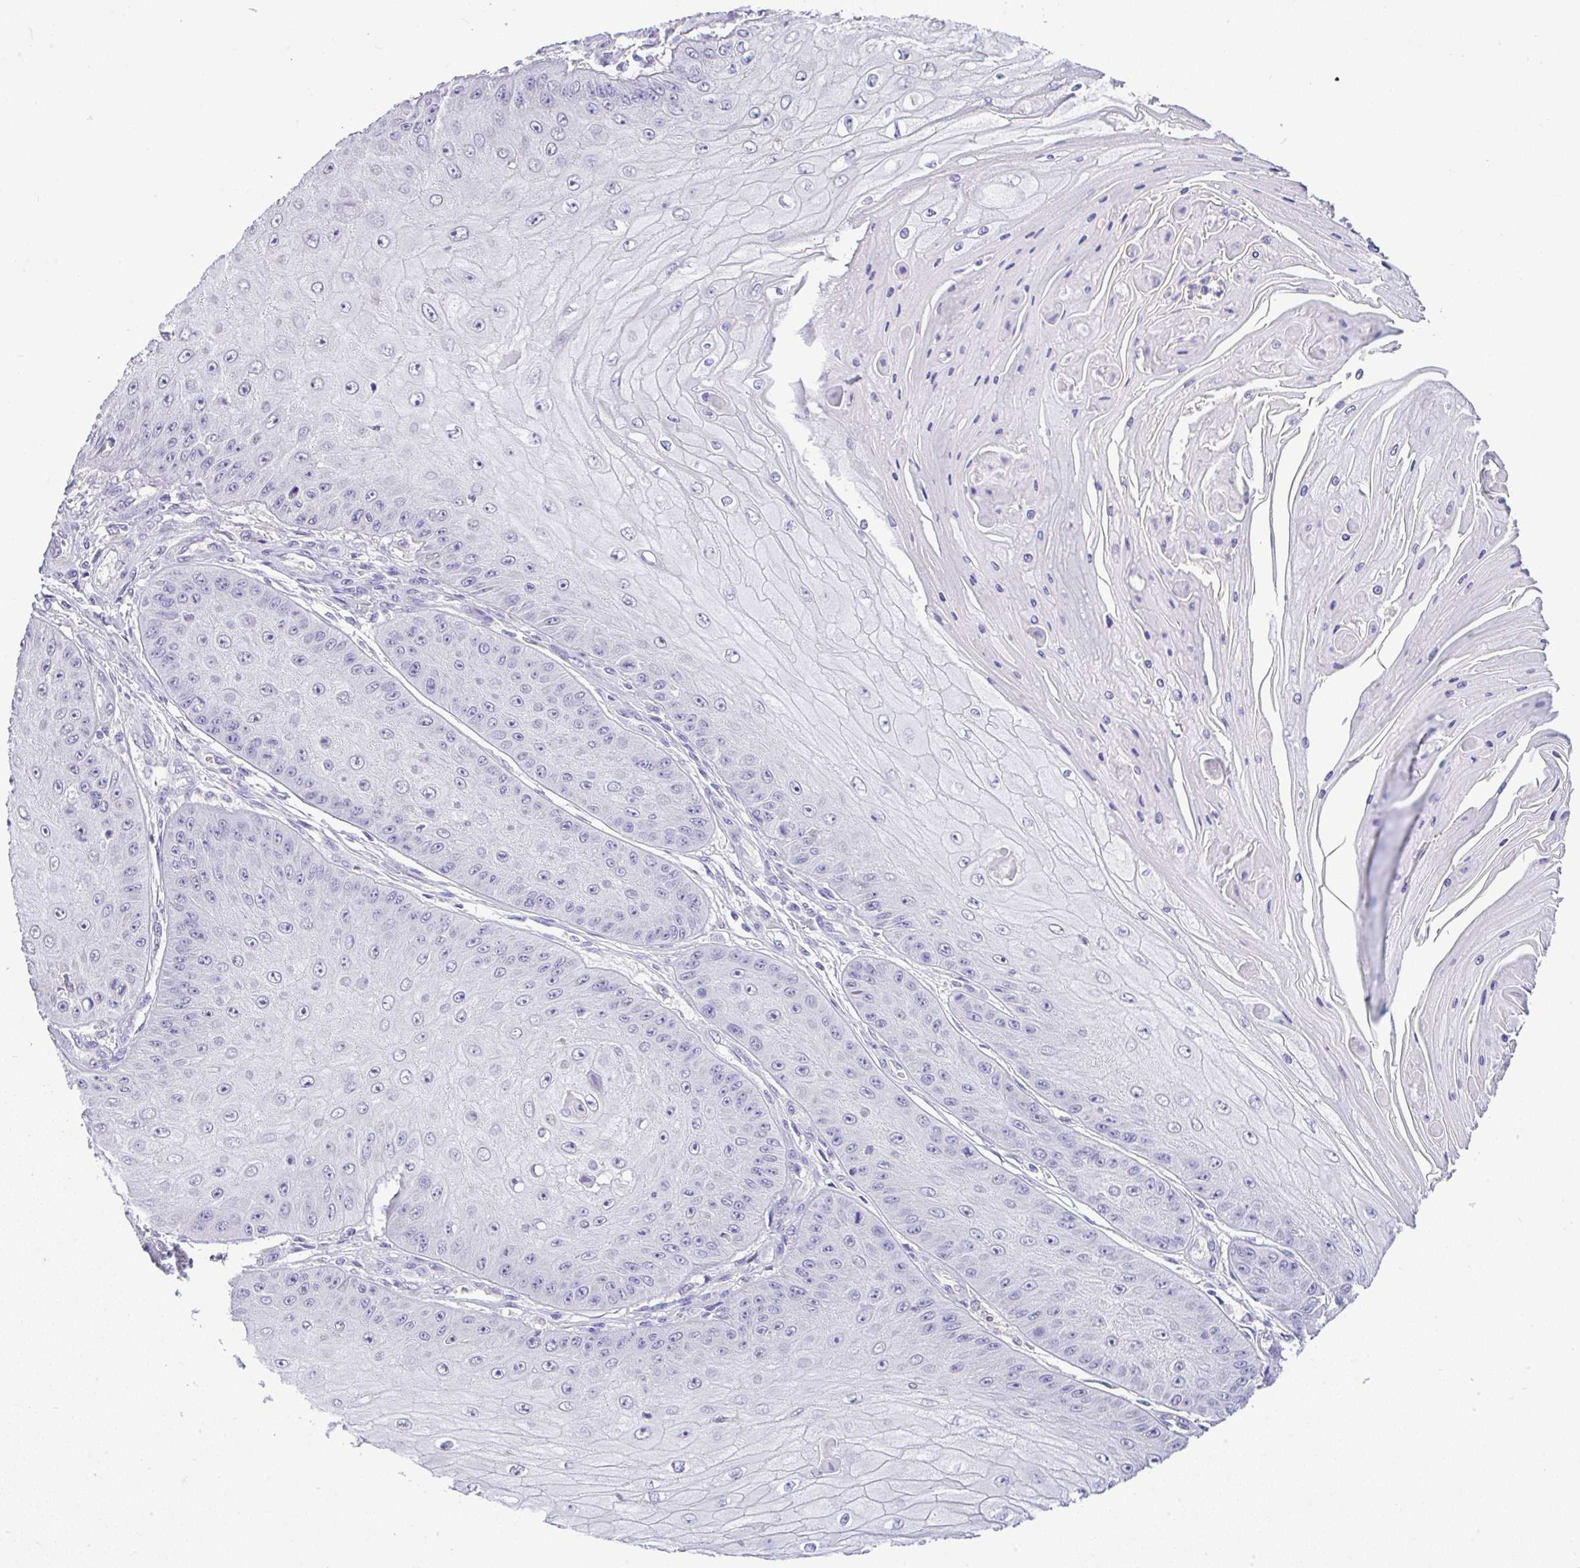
{"staining": {"intensity": "negative", "quantity": "none", "location": "none"}, "tissue": "skin cancer", "cell_type": "Tumor cells", "image_type": "cancer", "snomed": [{"axis": "morphology", "description": "Squamous cell carcinoma, NOS"}, {"axis": "topography", "description": "Skin"}], "caption": "This is an IHC photomicrograph of squamous cell carcinoma (skin). There is no positivity in tumor cells.", "gene": "CTU1", "patient": {"sex": "male", "age": 70}}